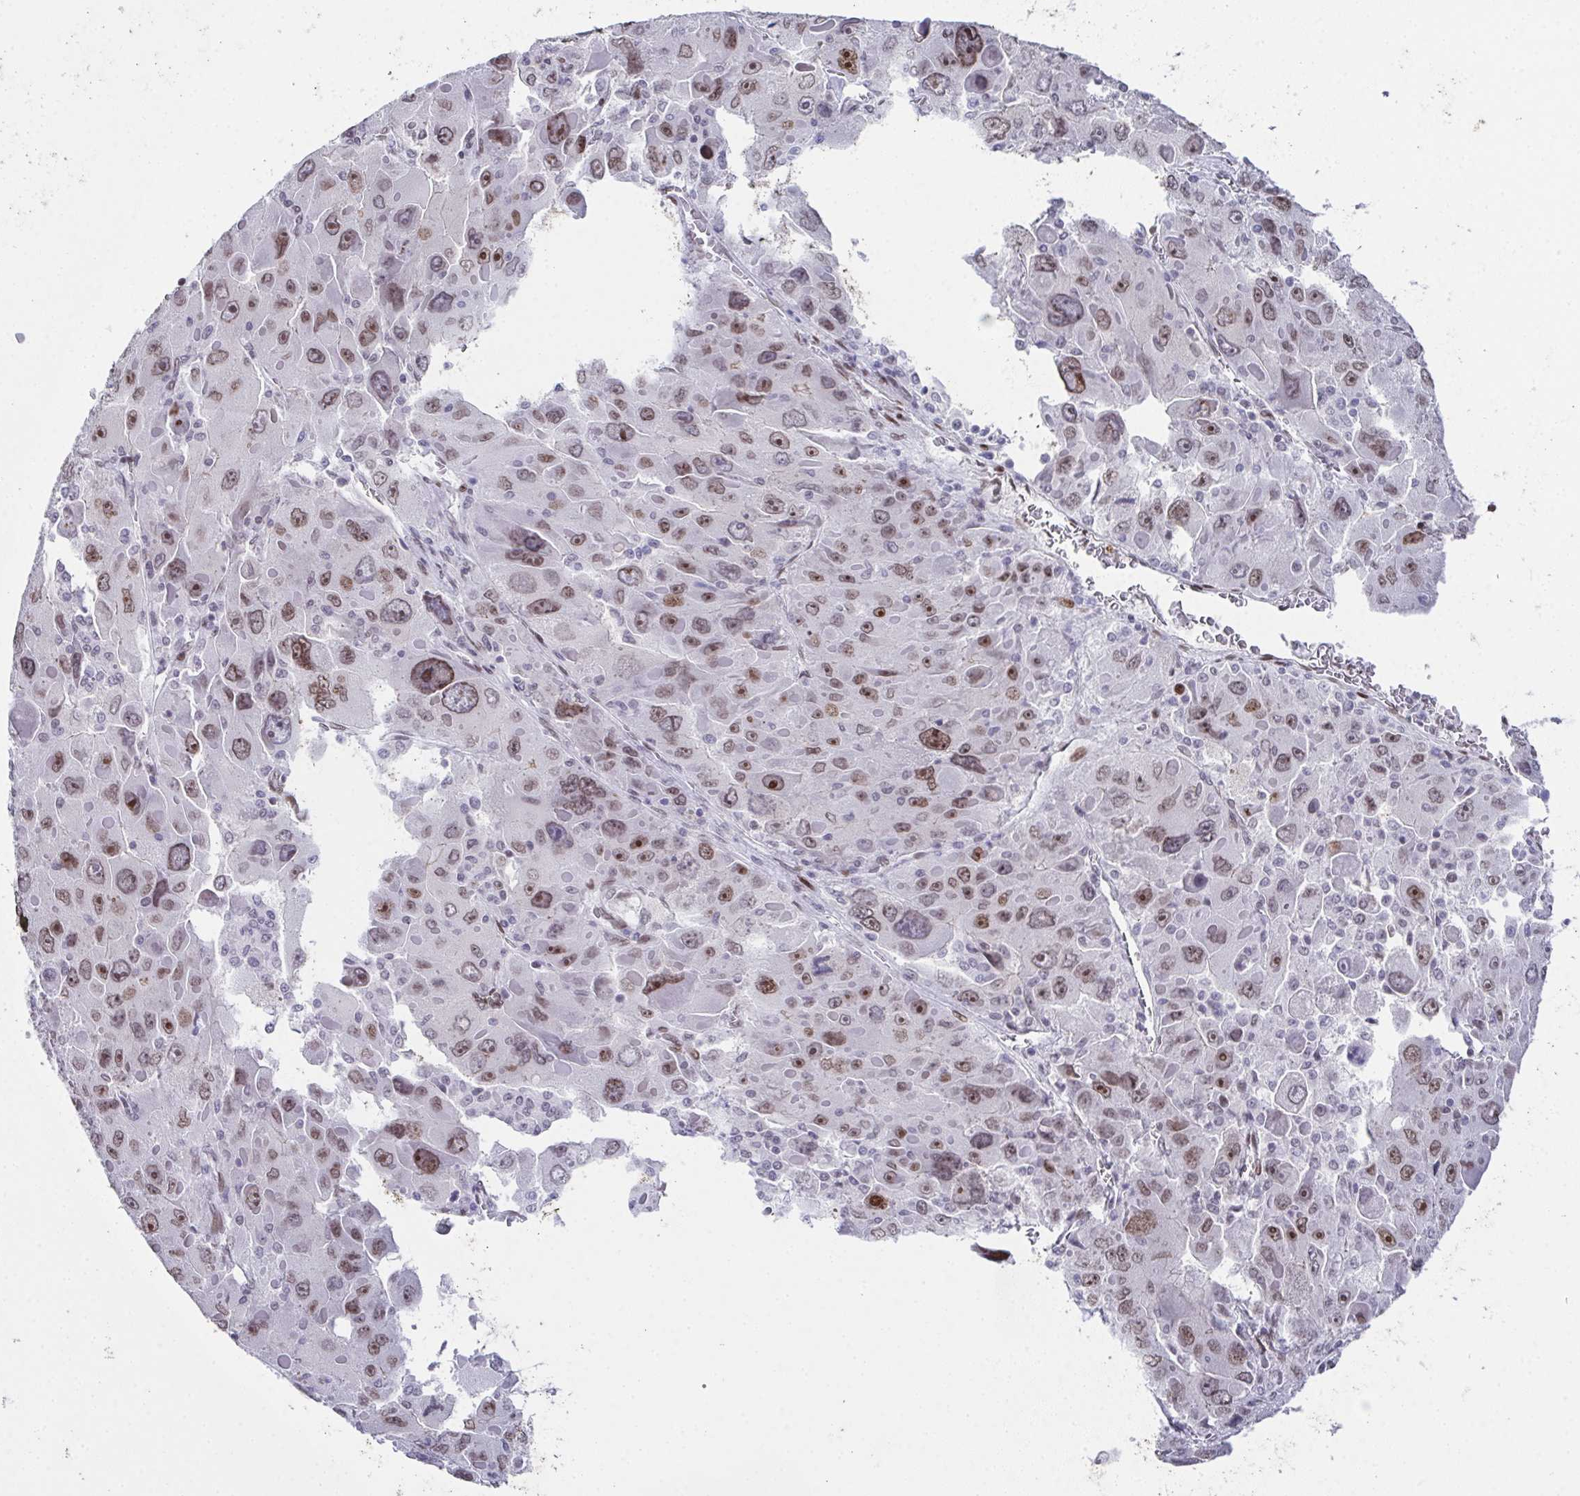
{"staining": {"intensity": "moderate", "quantity": "25%-75%", "location": "nuclear"}, "tissue": "liver cancer", "cell_type": "Tumor cells", "image_type": "cancer", "snomed": [{"axis": "morphology", "description": "Carcinoma, Hepatocellular, NOS"}, {"axis": "topography", "description": "Liver"}], "caption": "Hepatocellular carcinoma (liver) stained with a protein marker shows moderate staining in tumor cells.", "gene": "RB1", "patient": {"sex": "female", "age": 41}}